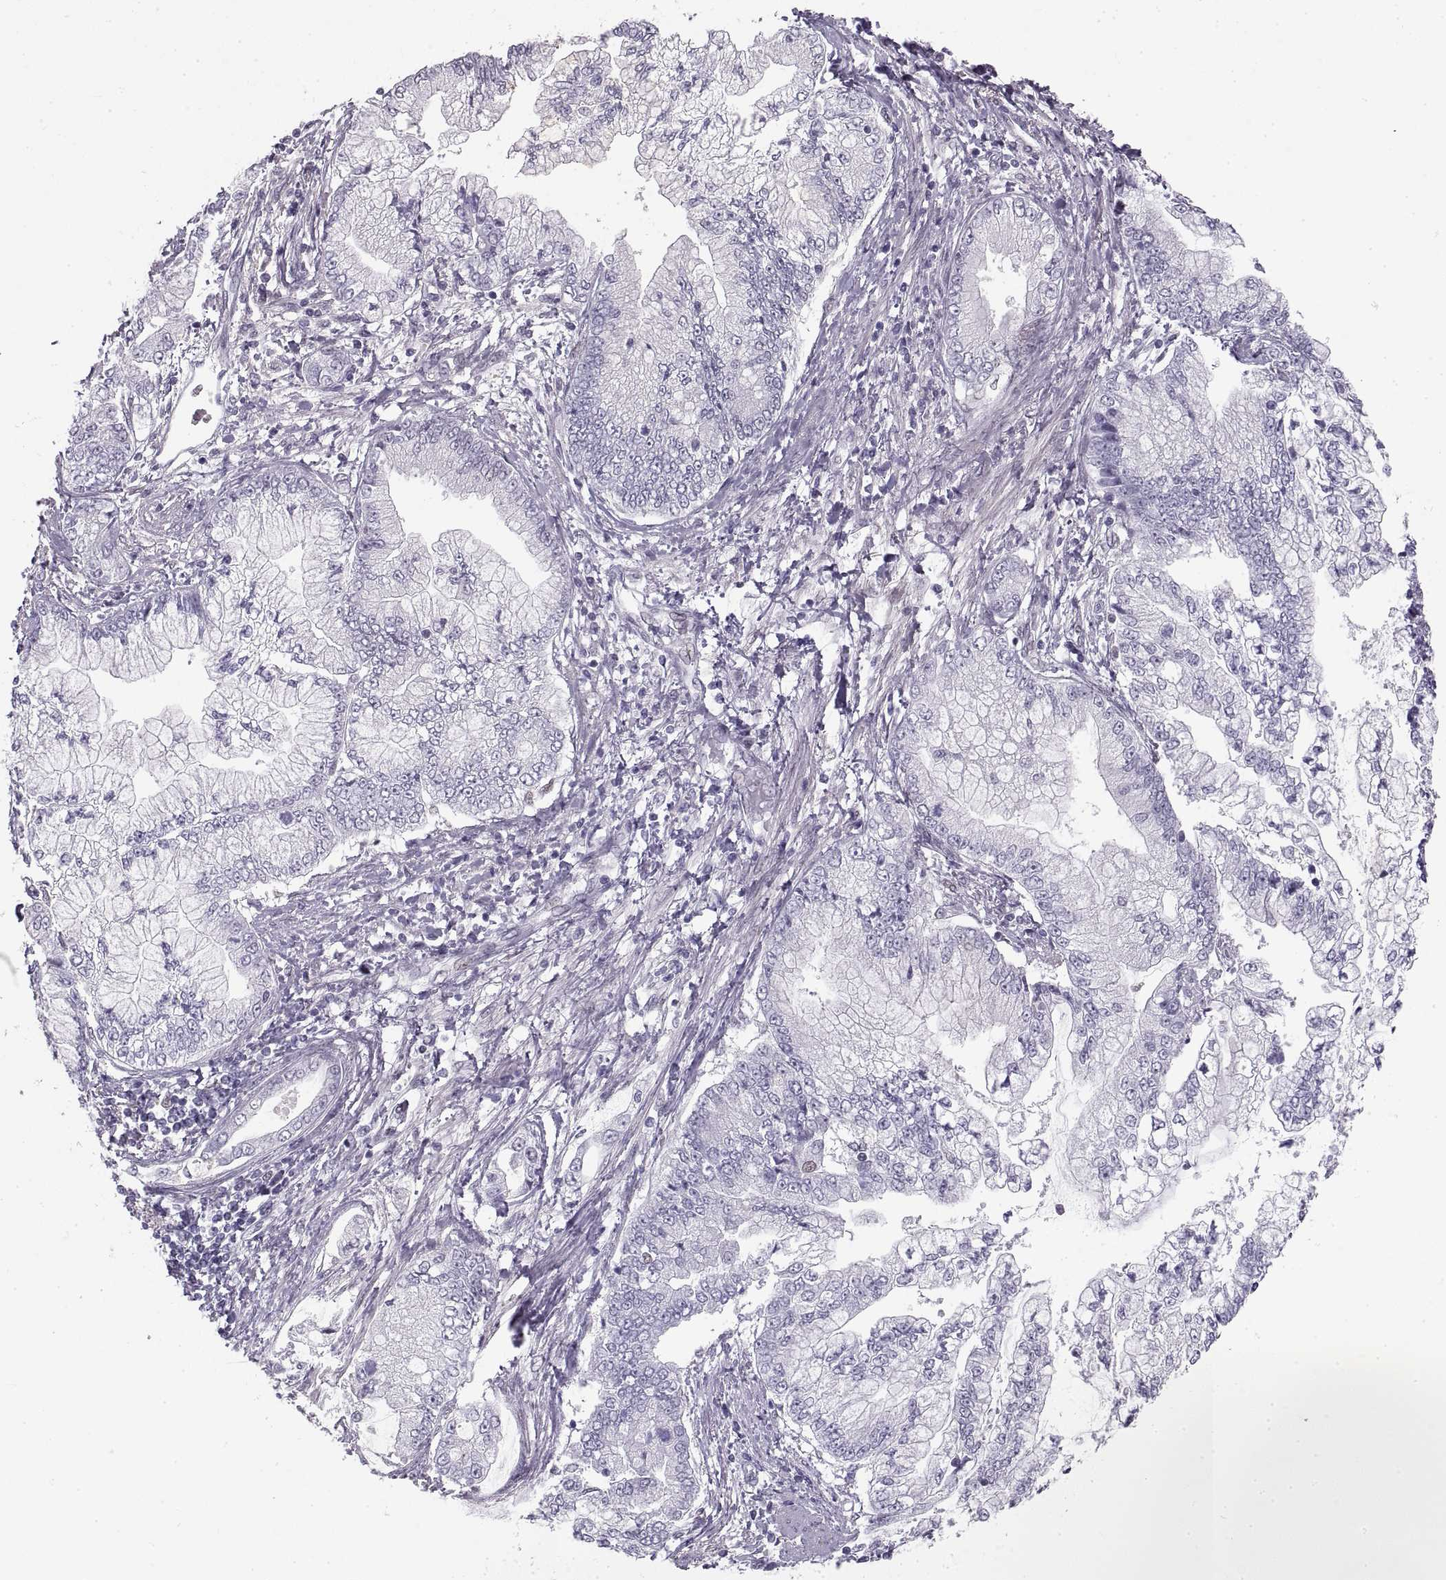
{"staining": {"intensity": "negative", "quantity": "none", "location": "none"}, "tissue": "stomach cancer", "cell_type": "Tumor cells", "image_type": "cancer", "snomed": [{"axis": "morphology", "description": "Adenocarcinoma, NOS"}, {"axis": "topography", "description": "Stomach, upper"}], "caption": "A histopathology image of adenocarcinoma (stomach) stained for a protein shows no brown staining in tumor cells.", "gene": "NANOS3", "patient": {"sex": "female", "age": 74}}